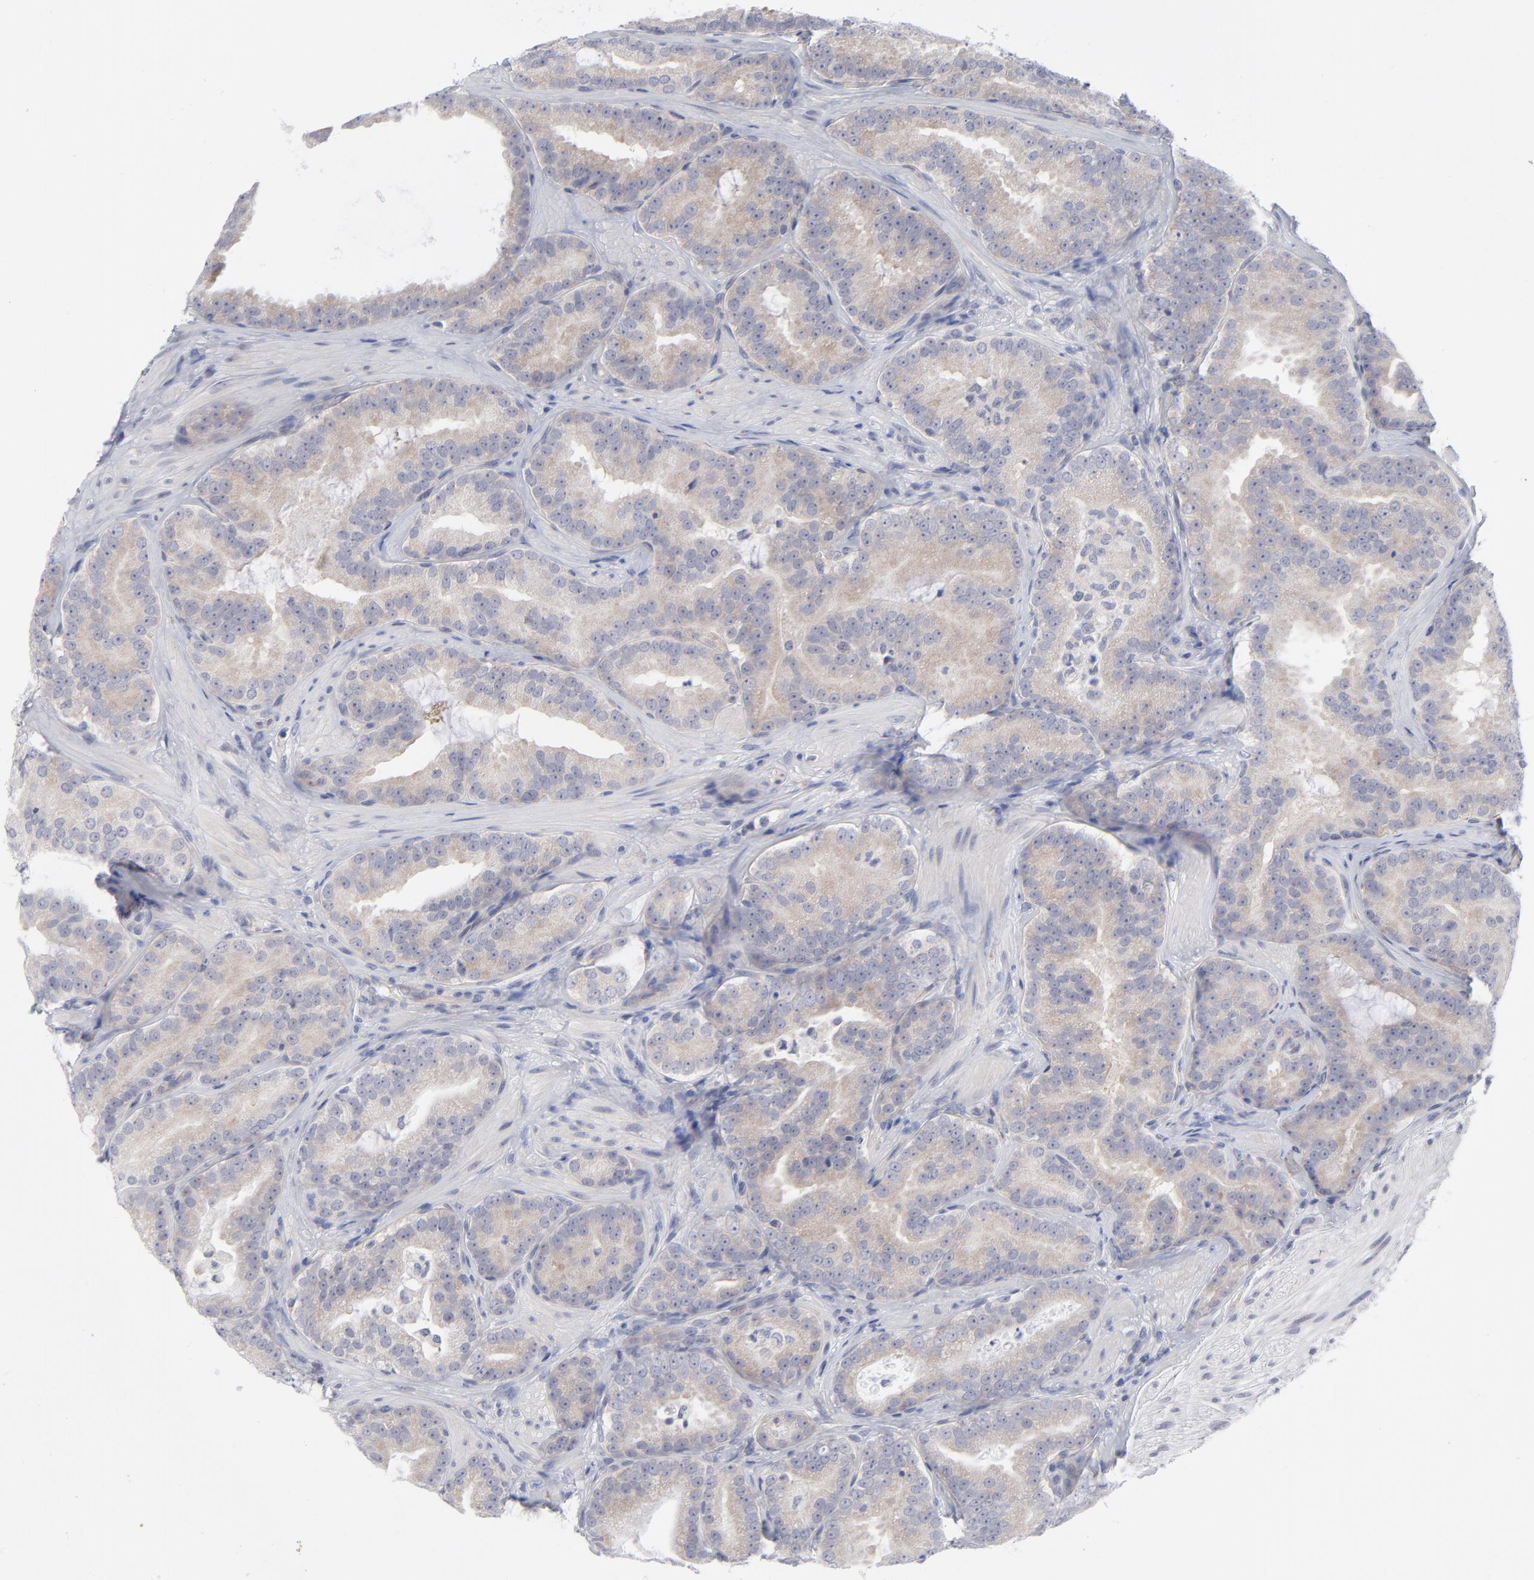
{"staining": {"intensity": "negative", "quantity": "none", "location": "none"}, "tissue": "prostate cancer", "cell_type": "Tumor cells", "image_type": "cancer", "snomed": [{"axis": "morphology", "description": "Adenocarcinoma, Low grade"}, {"axis": "topography", "description": "Prostate"}], "caption": "Immunohistochemistry (IHC) photomicrograph of neoplastic tissue: human prostate cancer stained with DAB (3,3'-diaminobenzidine) reveals no significant protein positivity in tumor cells.", "gene": "RPS24", "patient": {"sex": "male", "age": 59}}